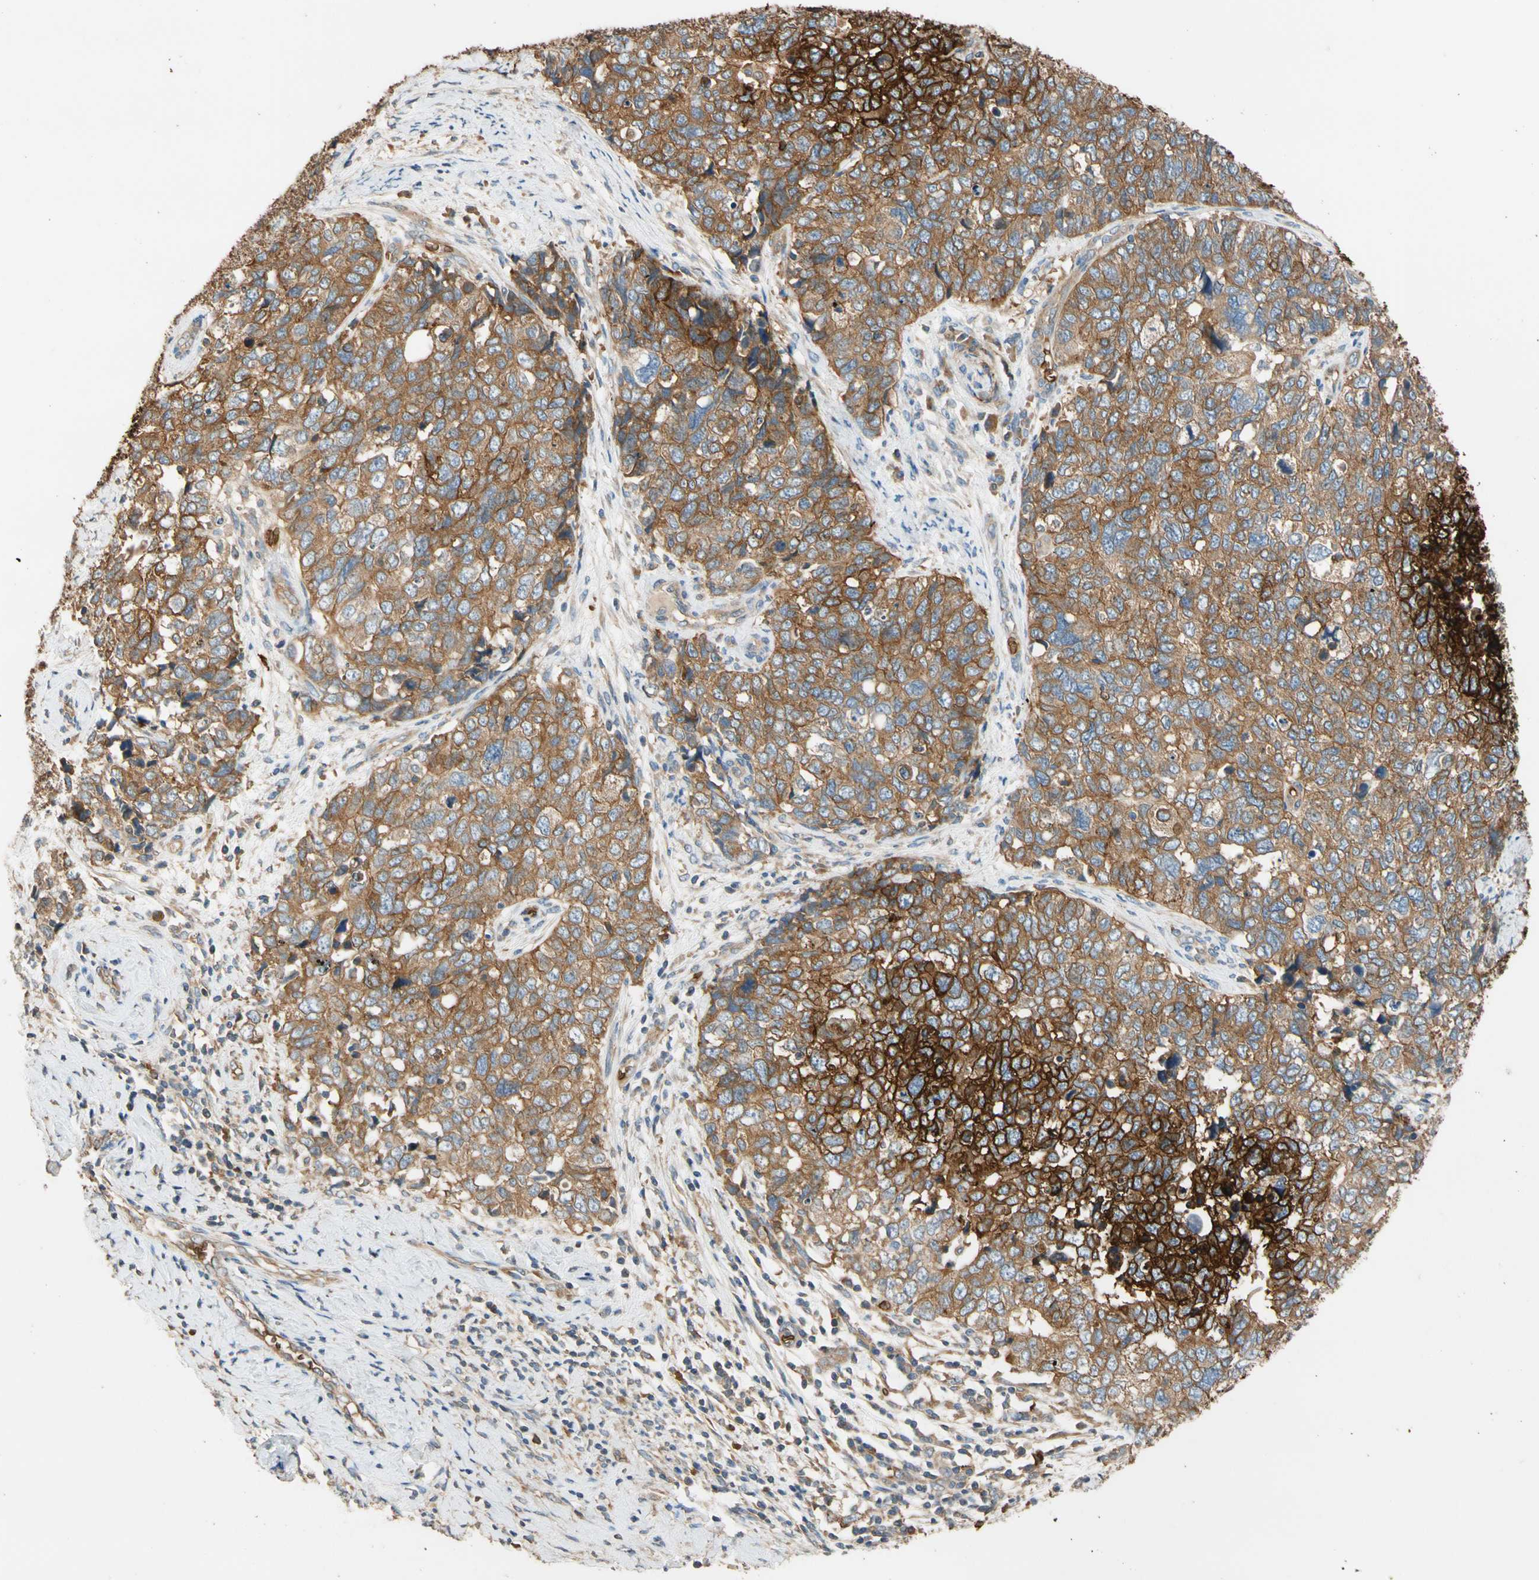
{"staining": {"intensity": "strong", "quantity": "25%-75%", "location": "cytoplasmic/membranous"}, "tissue": "cervical cancer", "cell_type": "Tumor cells", "image_type": "cancer", "snomed": [{"axis": "morphology", "description": "Squamous cell carcinoma, NOS"}, {"axis": "topography", "description": "Cervix"}], "caption": "High-power microscopy captured an immunohistochemistry (IHC) micrograph of squamous cell carcinoma (cervical), revealing strong cytoplasmic/membranous staining in approximately 25%-75% of tumor cells.", "gene": "RIOK2", "patient": {"sex": "female", "age": 63}}